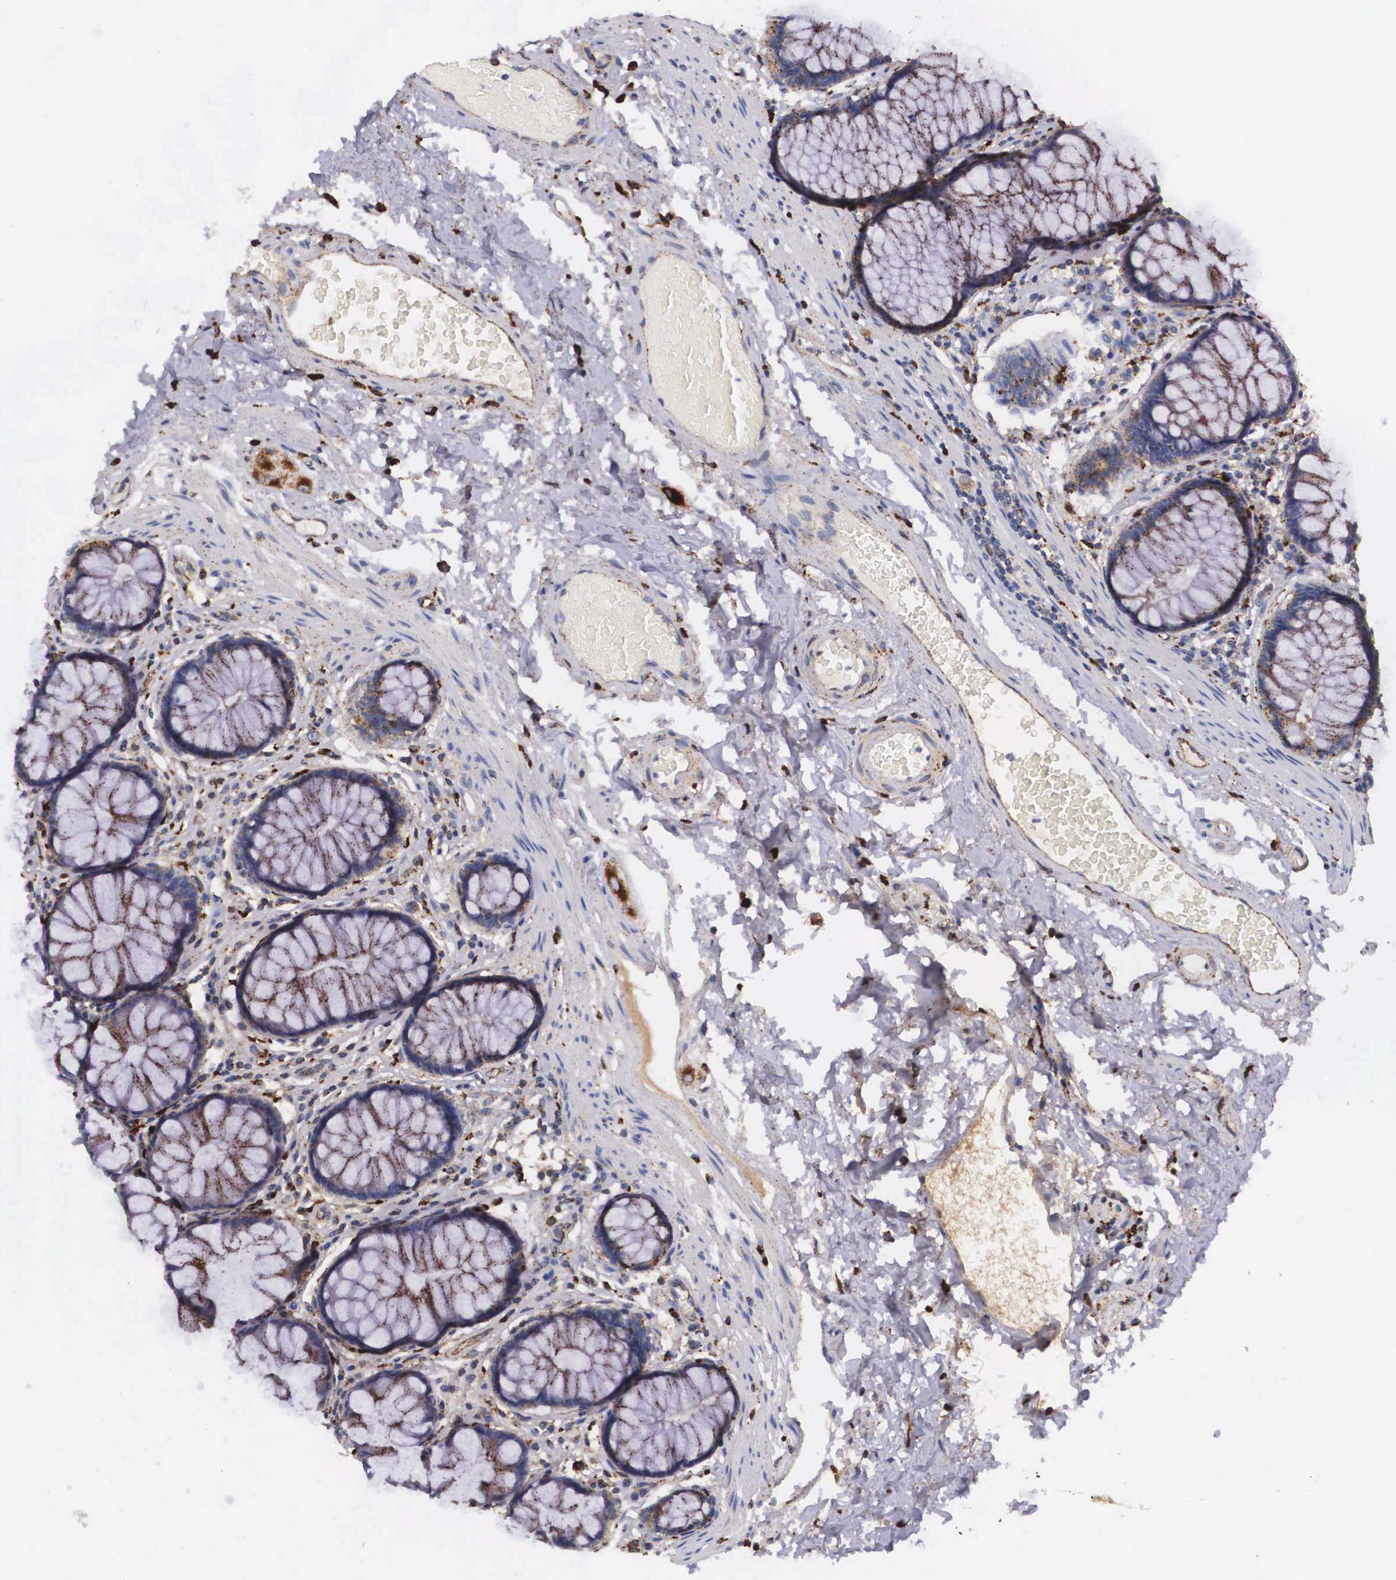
{"staining": {"intensity": "weak", "quantity": "25%-75%", "location": "cytoplasmic/membranous"}, "tissue": "rectum", "cell_type": "Glandular cells", "image_type": "normal", "snomed": [{"axis": "morphology", "description": "Normal tissue, NOS"}, {"axis": "topography", "description": "Rectum"}], "caption": "A histopathology image of rectum stained for a protein demonstrates weak cytoplasmic/membranous brown staining in glandular cells. The staining was performed using DAB to visualize the protein expression in brown, while the nuclei were stained in blue with hematoxylin (Magnification: 20x).", "gene": "NAGA", "patient": {"sex": "male", "age": 77}}